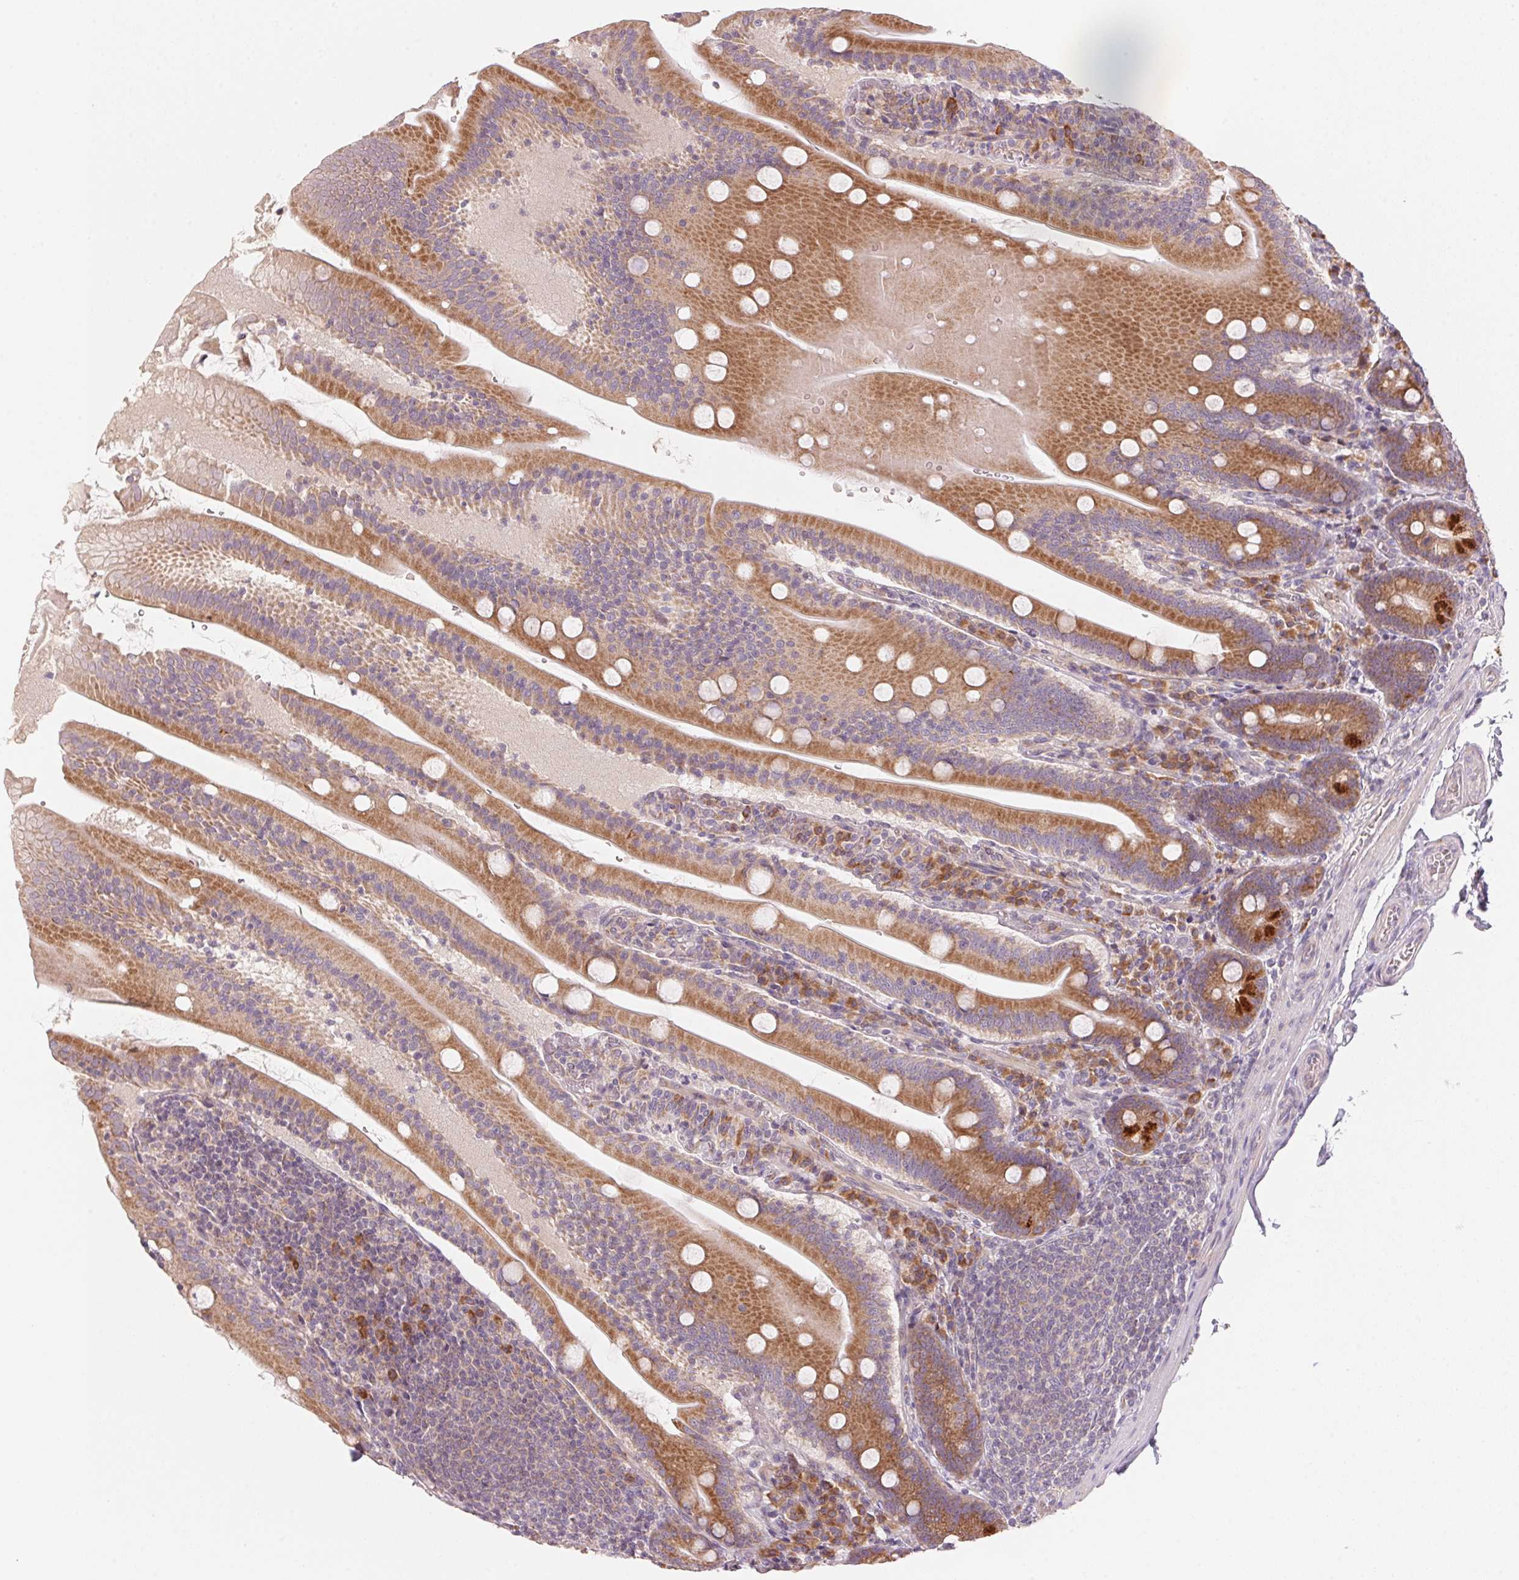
{"staining": {"intensity": "moderate", "quantity": ">75%", "location": "cytoplasmic/membranous"}, "tissue": "small intestine", "cell_type": "Glandular cells", "image_type": "normal", "snomed": [{"axis": "morphology", "description": "Normal tissue, NOS"}, {"axis": "topography", "description": "Small intestine"}], "caption": "This is an image of immunohistochemistry (IHC) staining of benign small intestine, which shows moderate staining in the cytoplasmic/membranous of glandular cells.", "gene": "BLOC1S2", "patient": {"sex": "male", "age": 37}}